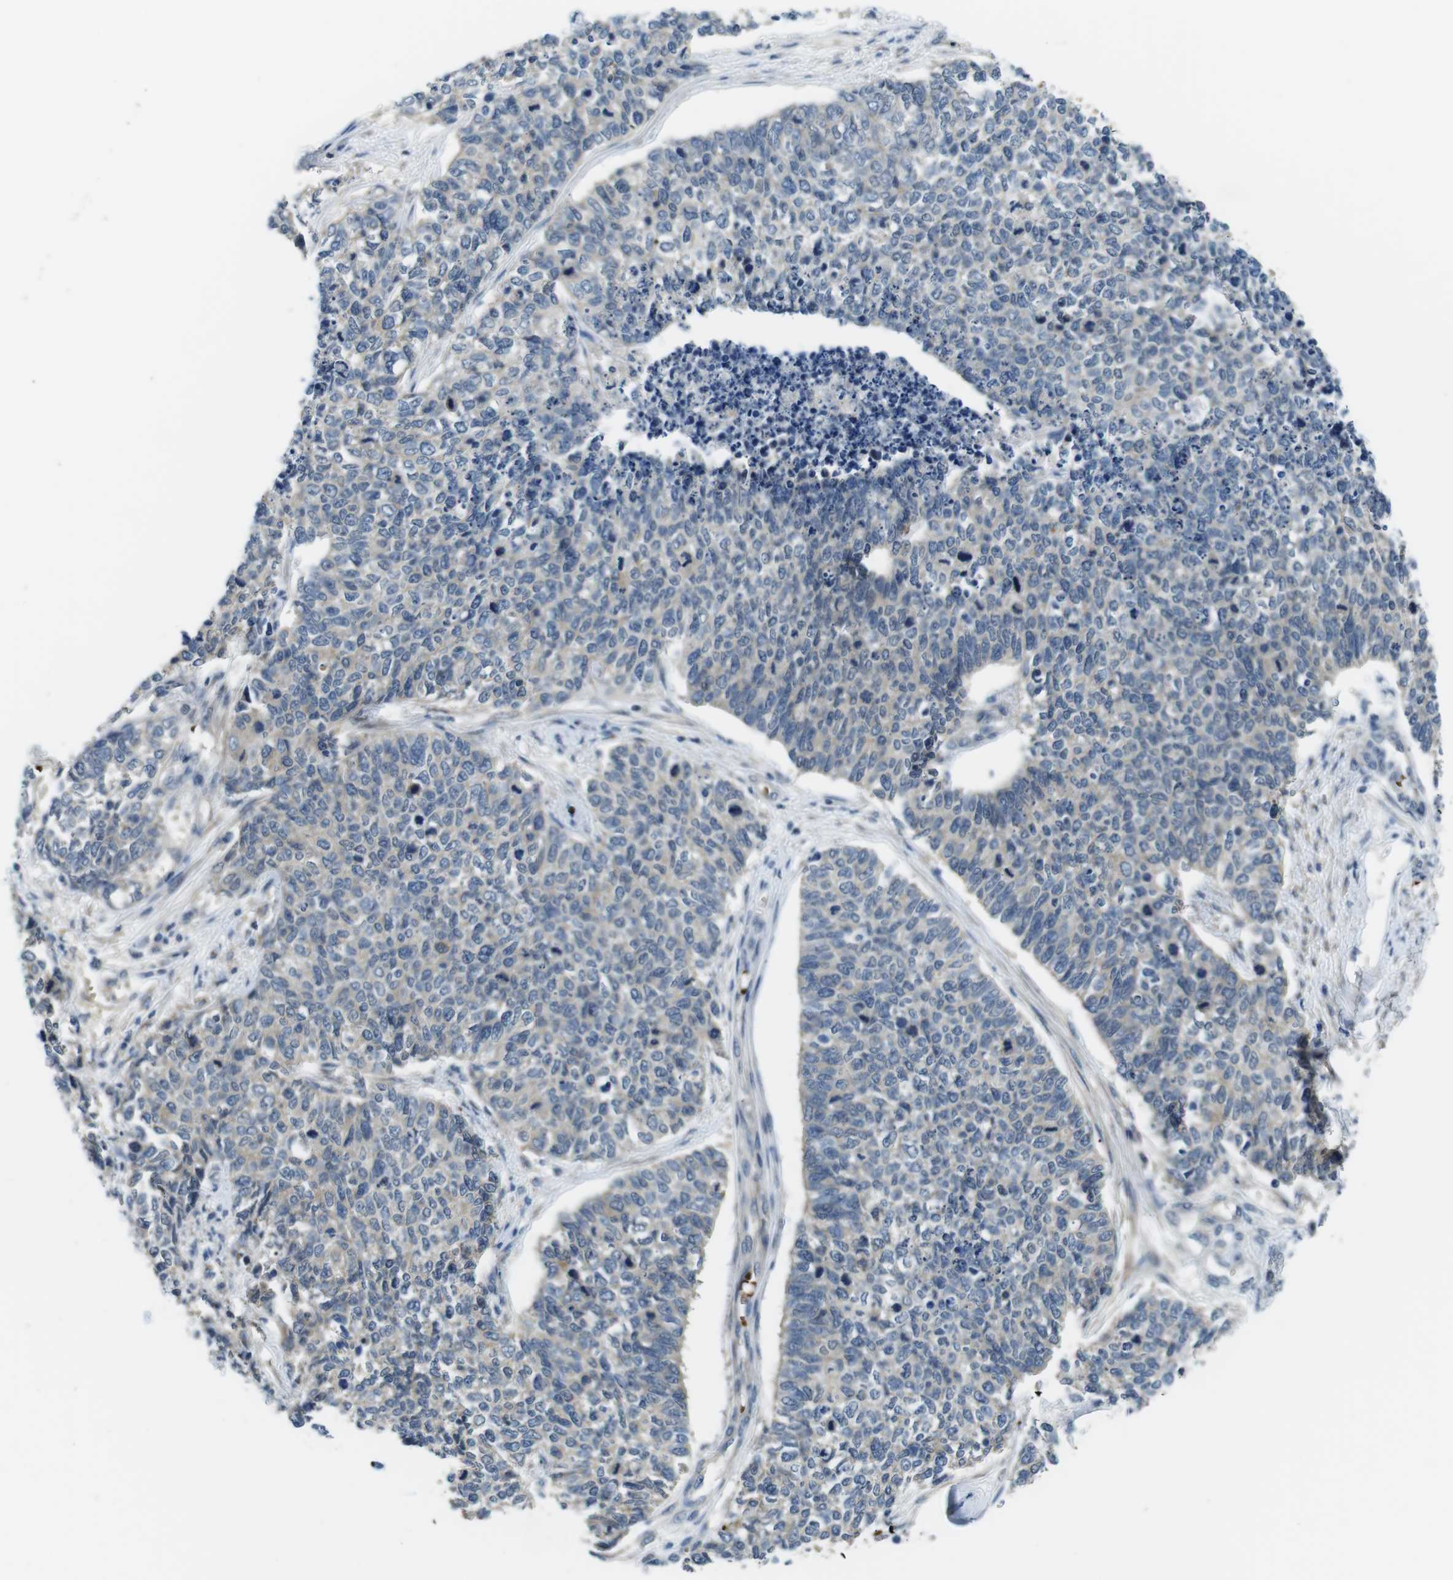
{"staining": {"intensity": "negative", "quantity": "none", "location": "none"}, "tissue": "cervical cancer", "cell_type": "Tumor cells", "image_type": "cancer", "snomed": [{"axis": "morphology", "description": "Squamous cell carcinoma, NOS"}, {"axis": "topography", "description": "Cervix"}], "caption": "Squamous cell carcinoma (cervical) was stained to show a protein in brown. There is no significant expression in tumor cells. Brightfield microscopy of immunohistochemistry stained with DAB (3,3'-diaminobenzidine) (brown) and hematoxylin (blue), captured at high magnification.", "gene": "WSCD1", "patient": {"sex": "female", "age": 63}}